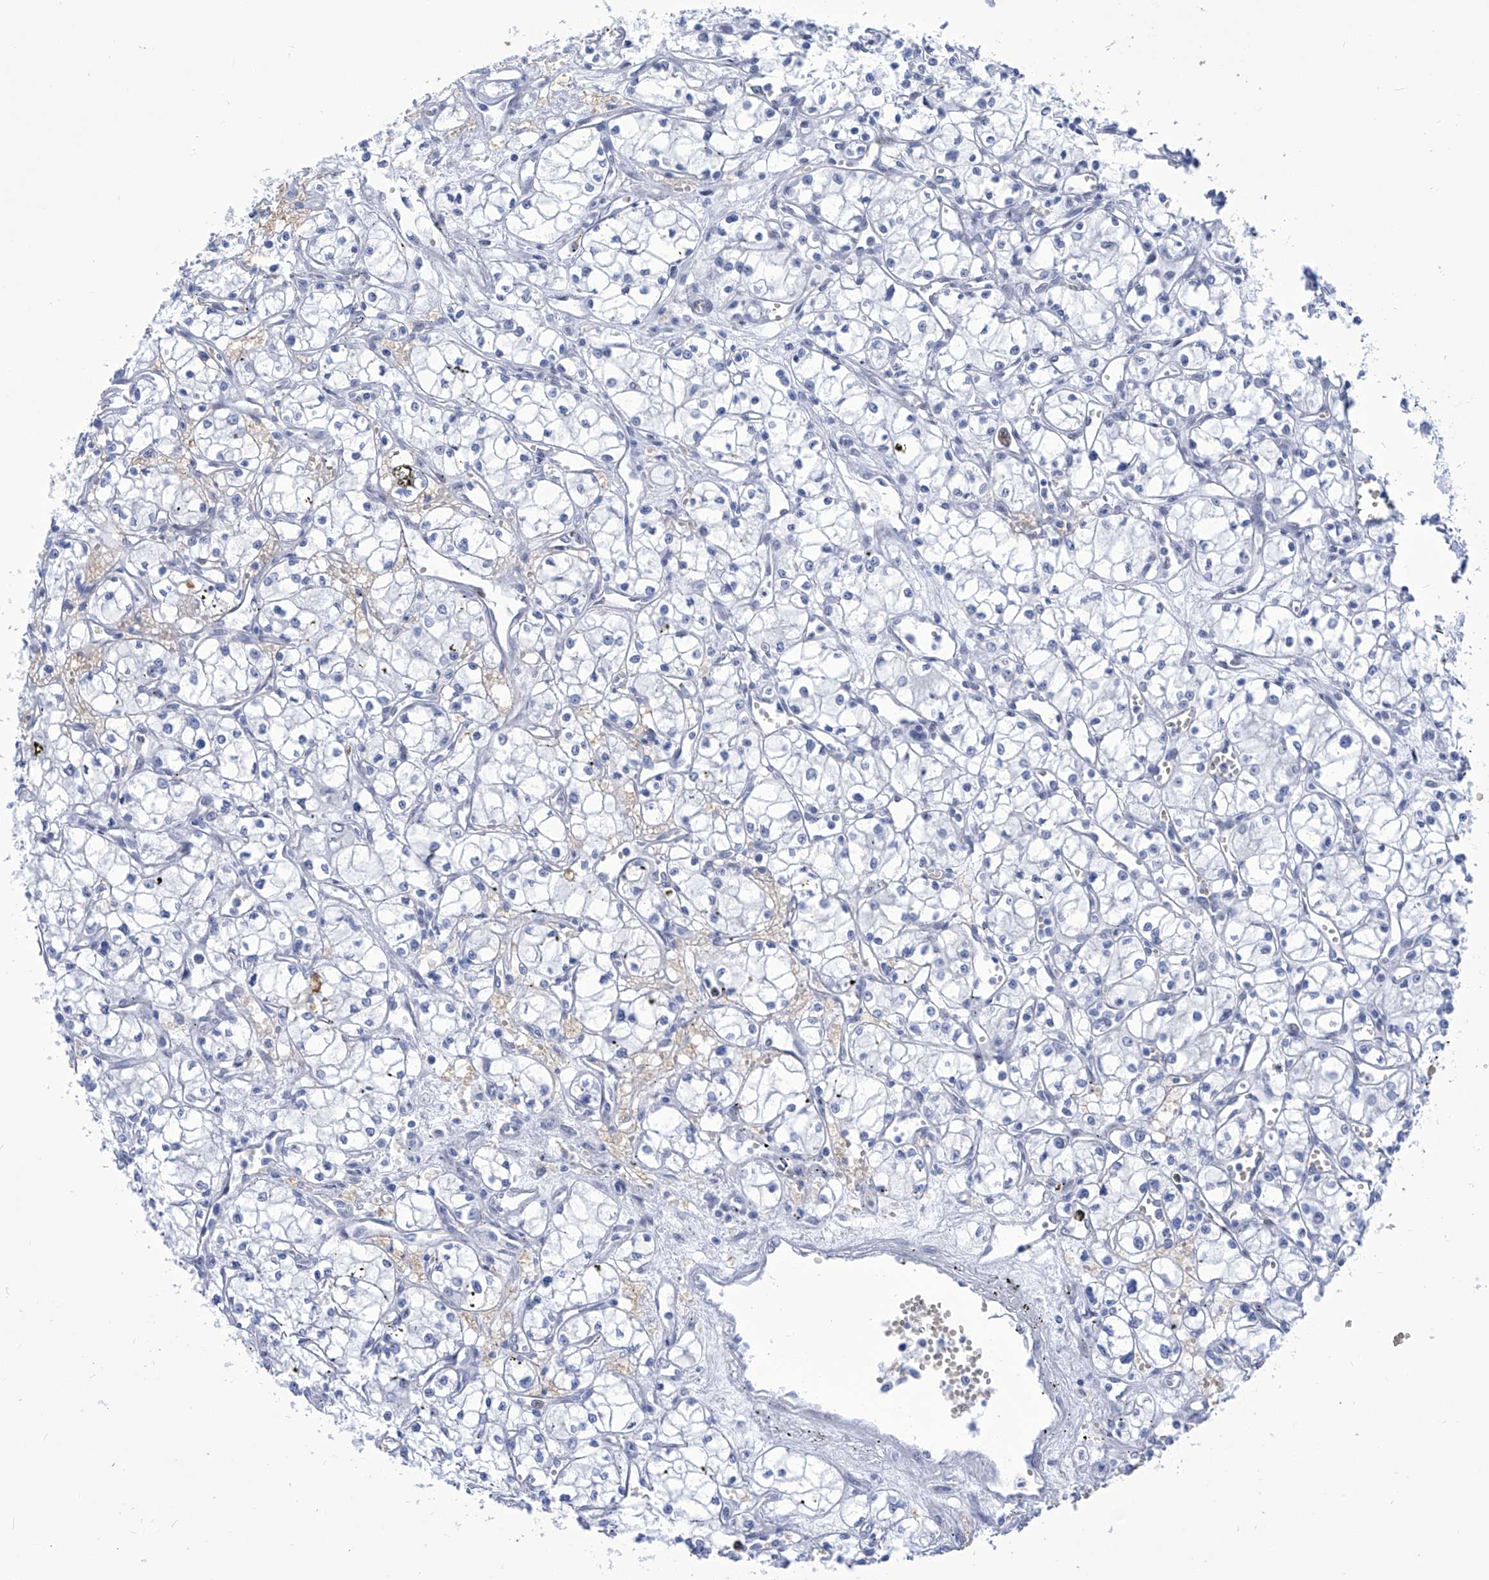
{"staining": {"intensity": "negative", "quantity": "none", "location": "none"}, "tissue": "renal cancer", "cell_type": "Tumor cells", "image_type": "cancer", "snomed": [{"axis": "morphology", "description": "Adenocarcinoma, NOS"}, {"axis": "topography", "description": "Kidney"}], "caption": "The immunohistochemistry (IHC) micrograph has no significant expression in tumor cells of renal adenocarcinoma tissue.", "gene": "SART1", "patient": {"sex": "male", "age": 59}}